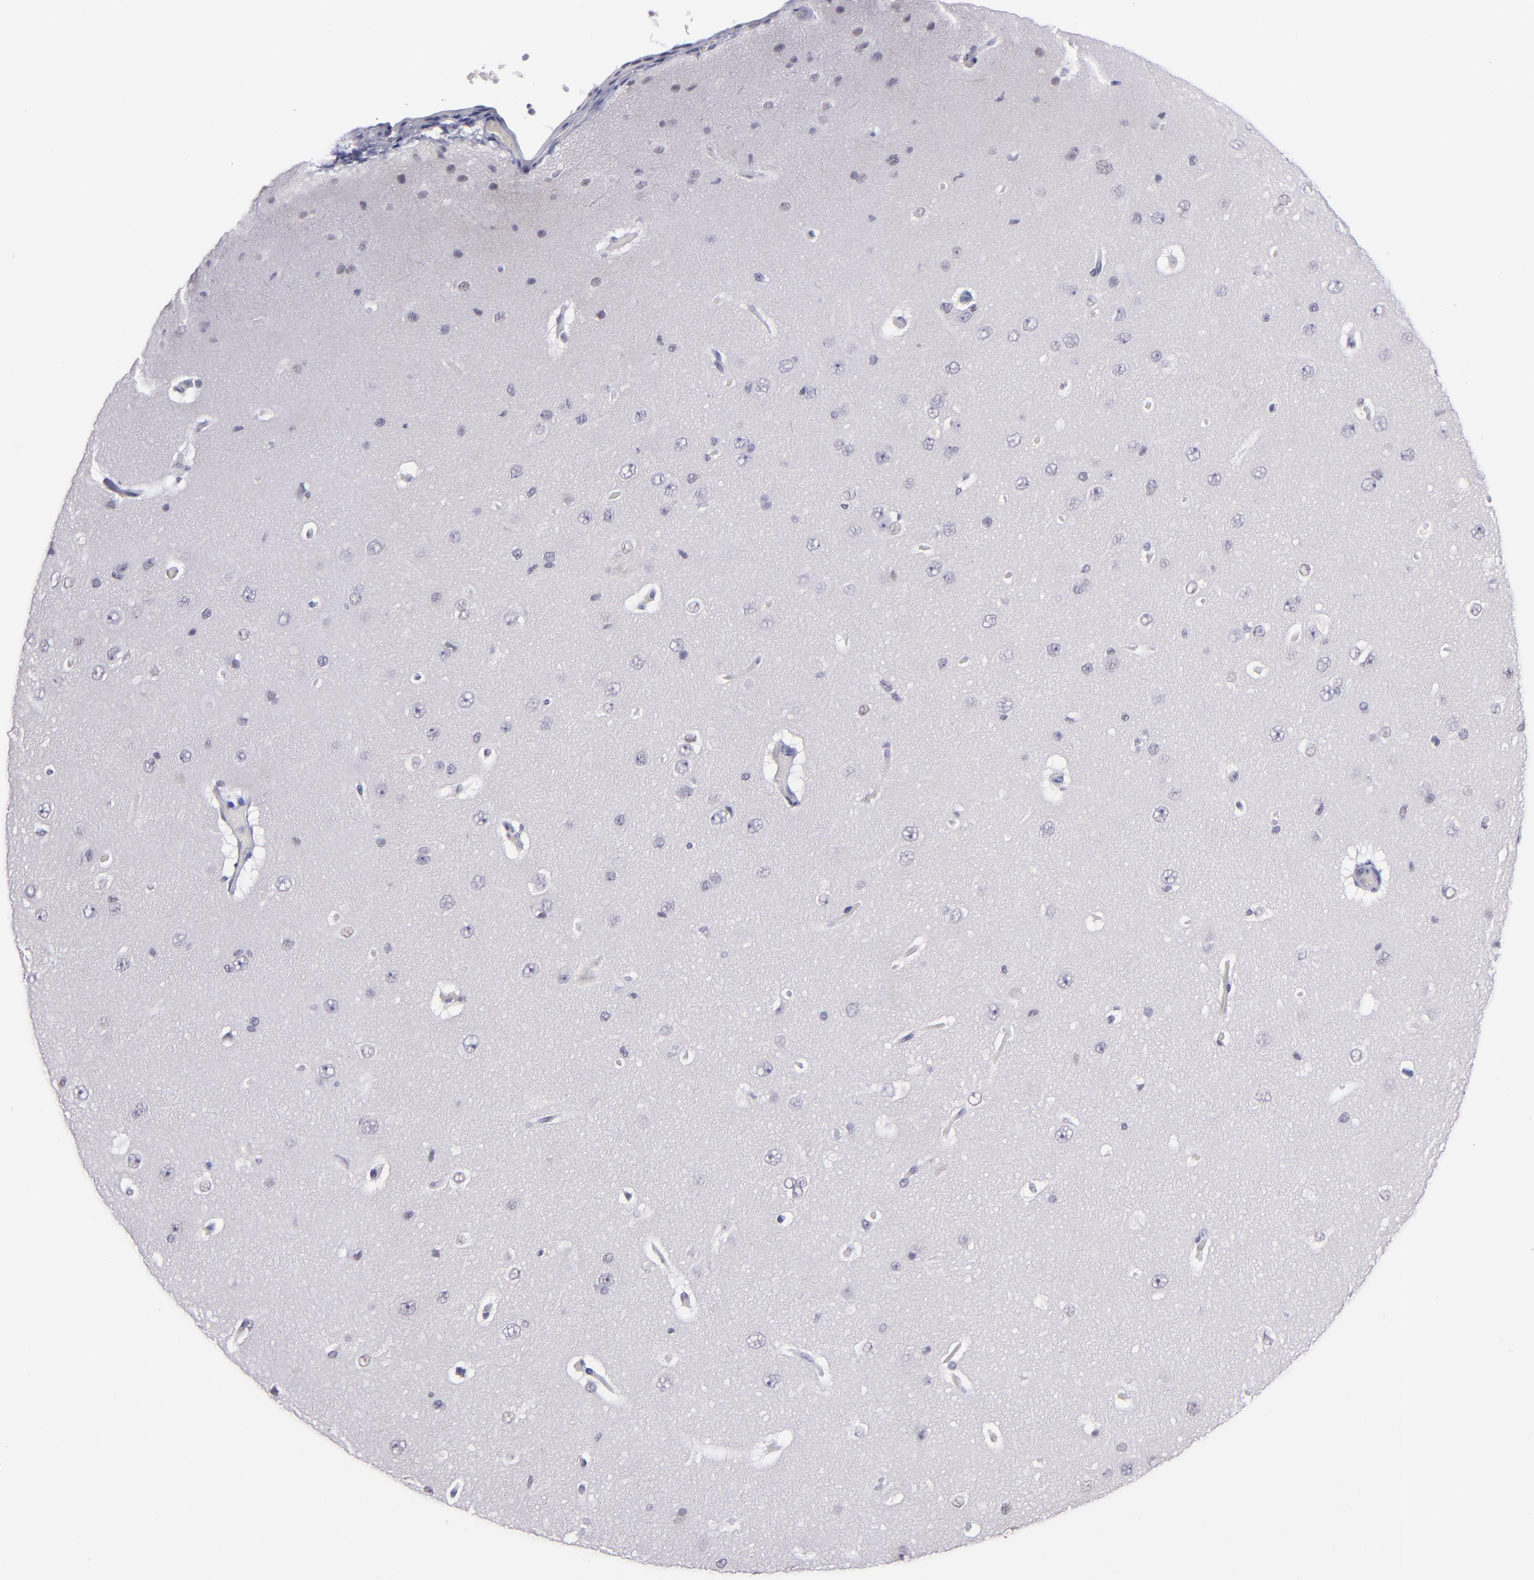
{"staining": {"intensity": "negative", "quantity": "none", "location": "none"}, "tissue": "cerebral cortex", "cell_type": "Endothelial cells", "image_type": "normal", "snomed": [{"axis": "morphology", "description": "Normal tissue, NOS"}, {"axis": "topography", "description": "Cerebral cortex"}], "caption": "Immunohistochemistry (IHC) histopathology image of unremarkable cerebral cortex stained for a protein (brown), which demonstrates no positivity in endothelial cells. (Brightfield microscopy of DAB (3,3'-diaminobenzidine) IHC at high magnification).", "gene": "OTUB2", "patient": {"sex": "female", "age": 45}}